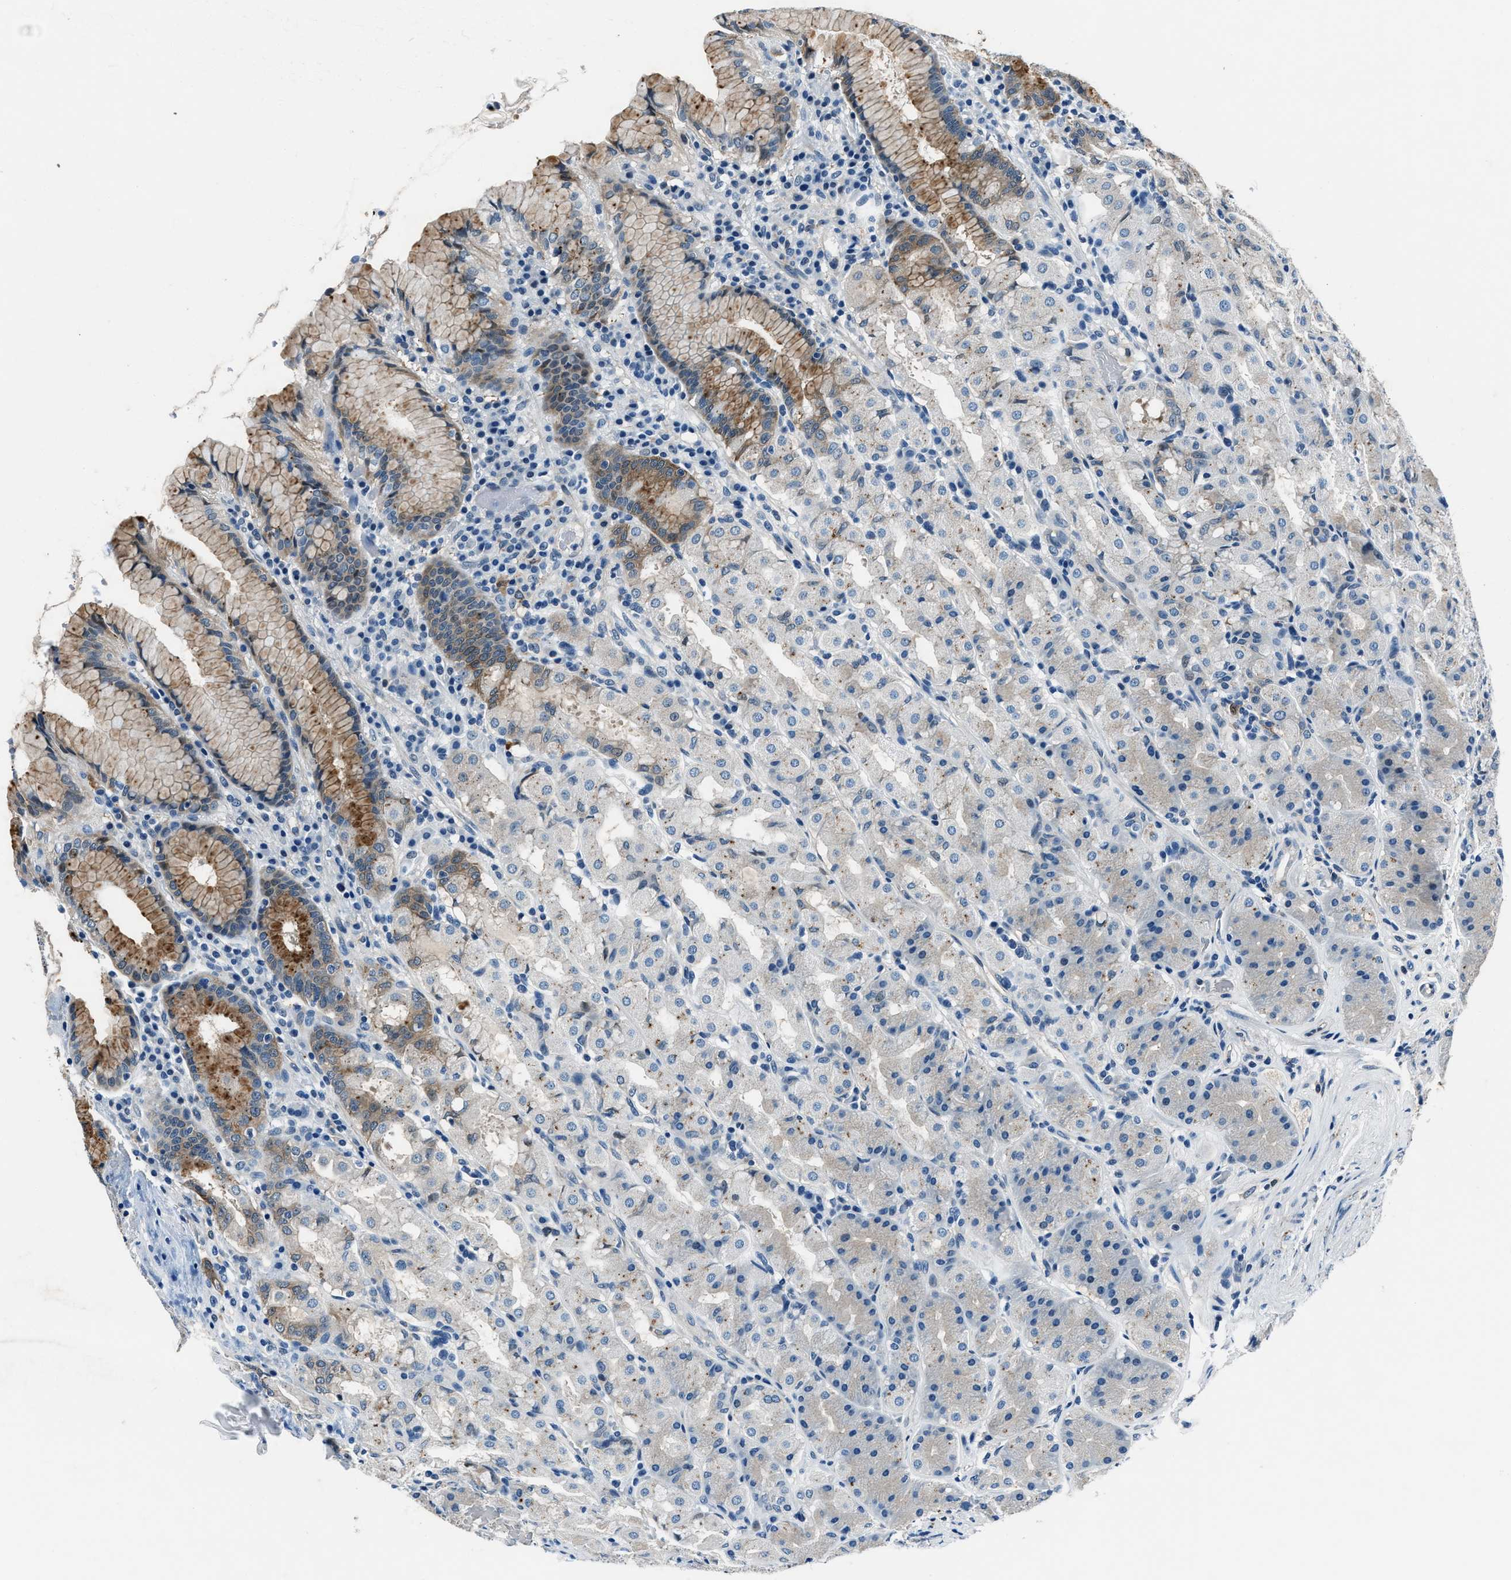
{"staining": {"intensity": "moderate", "quantity": "<25%", "location": "cytoplasmic/membranous"}, "tissue": "stomach", "cell_type": "Glandular cells", "image_type": "normal", "snomed": [{"axis": "morphology", "description": "Normal tissue, NOS"}, {"axis": "topography", "description": "Stomach"}, {"axis": "topography", "description": "Stomach, lower"}], "caption": "An immunohistochemistry (IHC) image of normal tissue is shown. Protein staining in brown labels moderate cytoplasmic/membranous positivity in stomach within glandular cells.", "gene": "PTPDC1", "patient": {"sex": "female", "age": 56}}